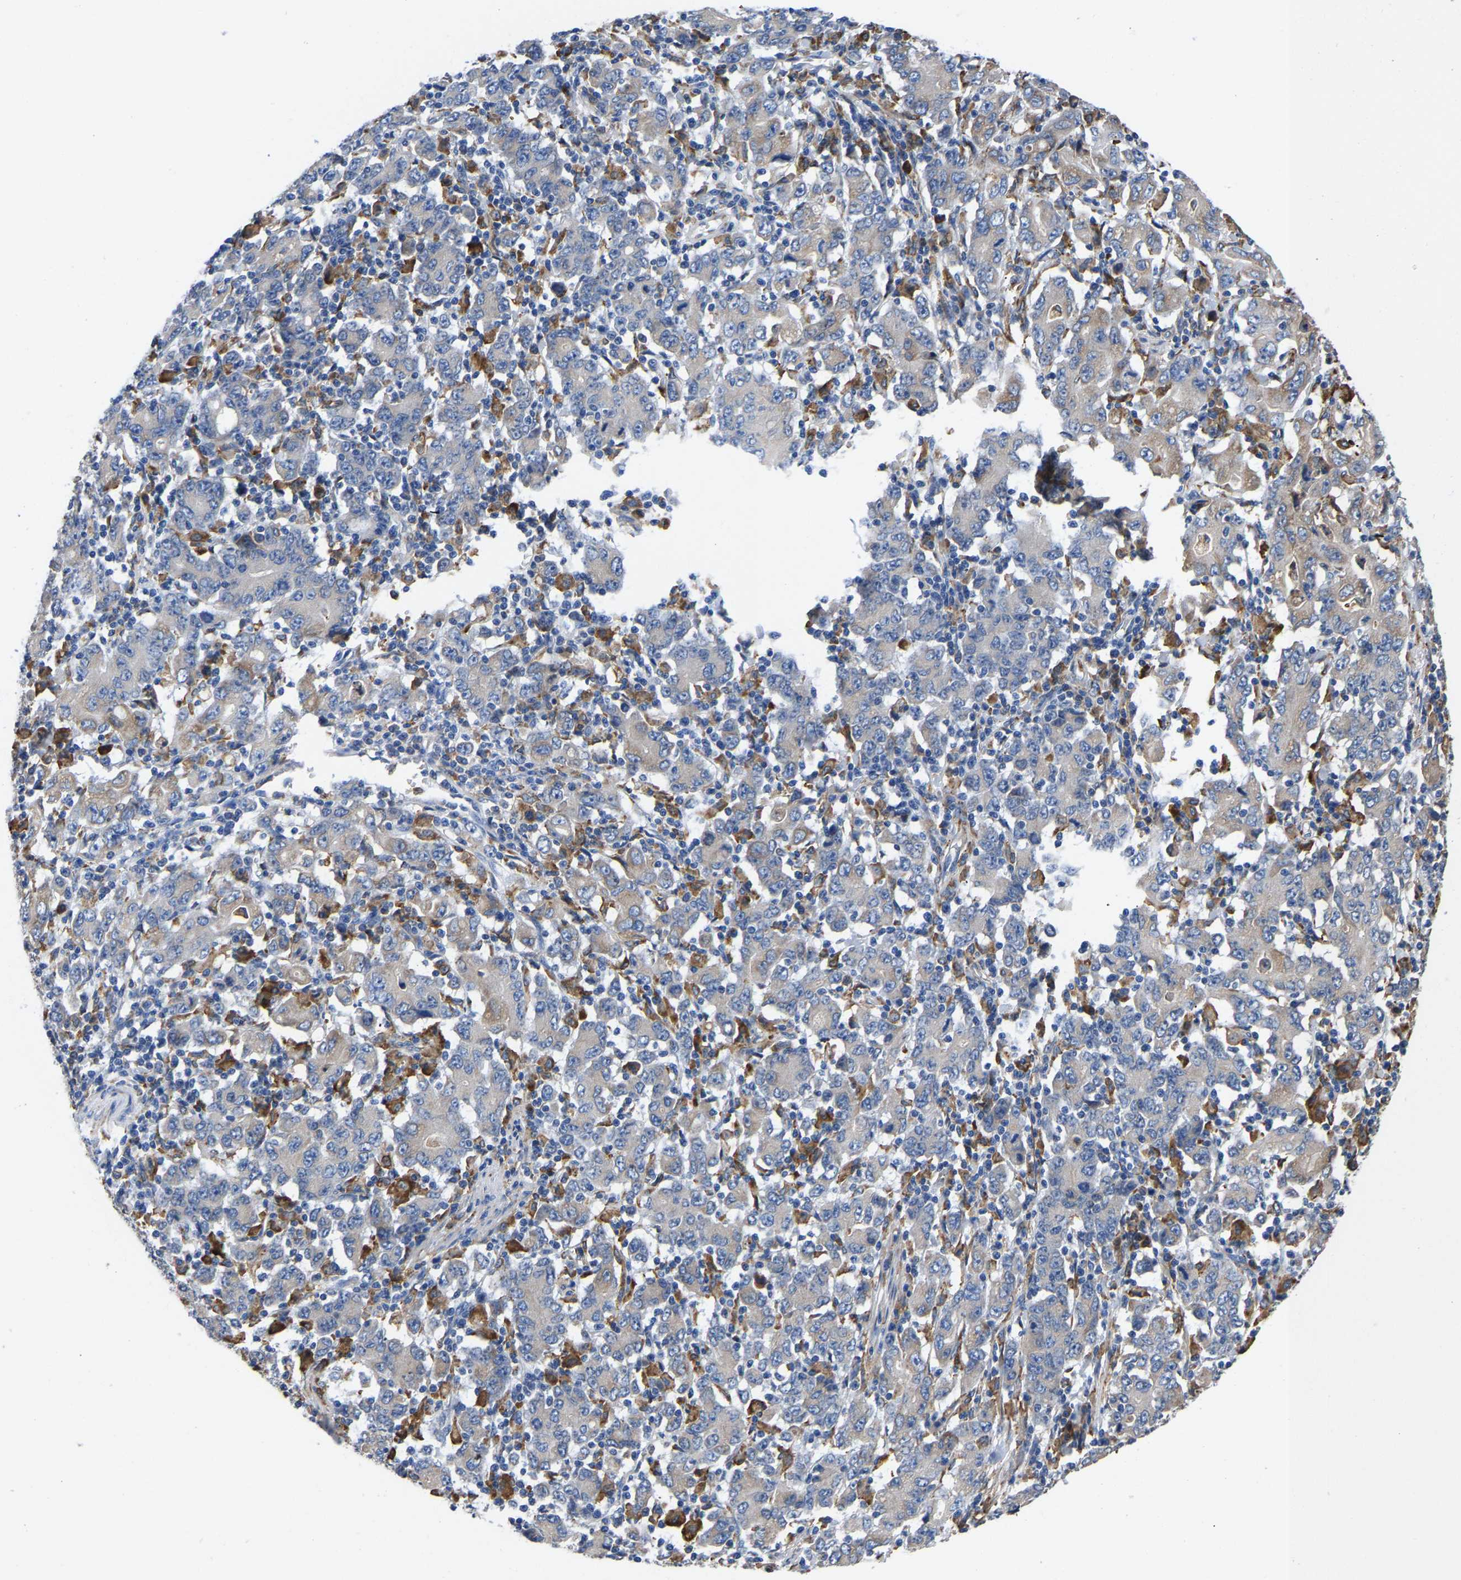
{"staining": {"intensity": "negative", "quantity": "none", "location": "none"}, "tissue": "stomach cancer", "cell_type": "Tumor cells", "image_type": "cancer", "snomed": [{"axis": "morphology", "description": "Adenocarcinoma, NOS"}, {"axis": "topography", "description": "Stomach, upper"}], "caption": "This image is of stomach cancer (adenocarcinoma) stained with immunohistochemistry to label a protein in brown with the nuclei are counter-stained blue. There is no staining in tumor cells.", "gene": "P4HB", "patient": {"sex": "male", "age": 69}}